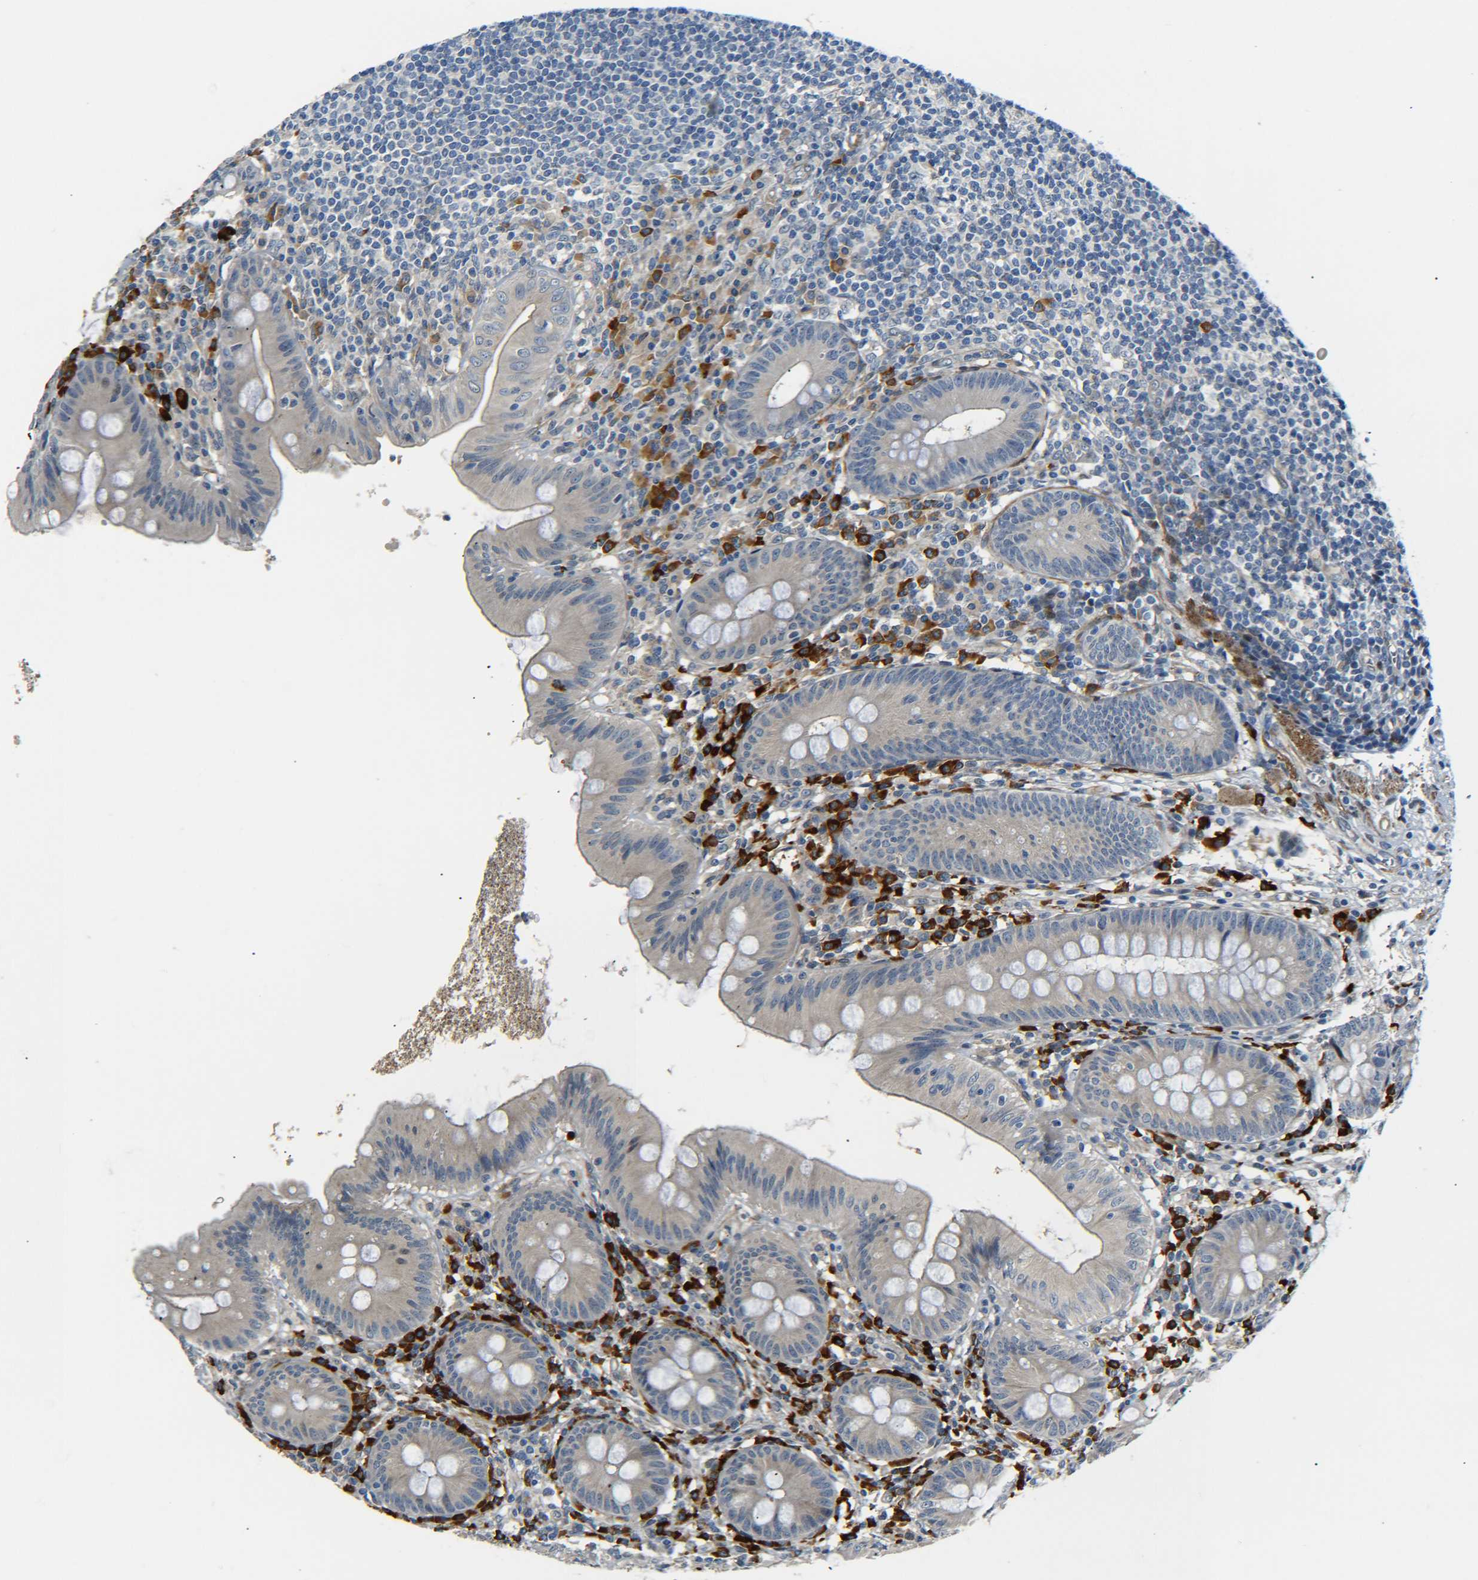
{"staining": {"intensity": "moderate", "quantity": "<25%", "location": "cytoplasmic/membranous"}, "tissue": "appendix", "cell_type": "Glandular cells", "image_type": "normal", "snomed": [{"axis": "morphology", "description": "Normal tissue, NOS"}, {"axis": "topography", "description": "Appendix"}], "caption": "The micrograph reveals immunohistochemical staining of benign appendix. There is moderate cytoplasmic/membranous positivity is seen in approximately <25% of glandular cells. (IHC, brightfield microscopy, high magnification).", "gene": "MEIS1", "patient": {"sex": "male", "age": 56}}